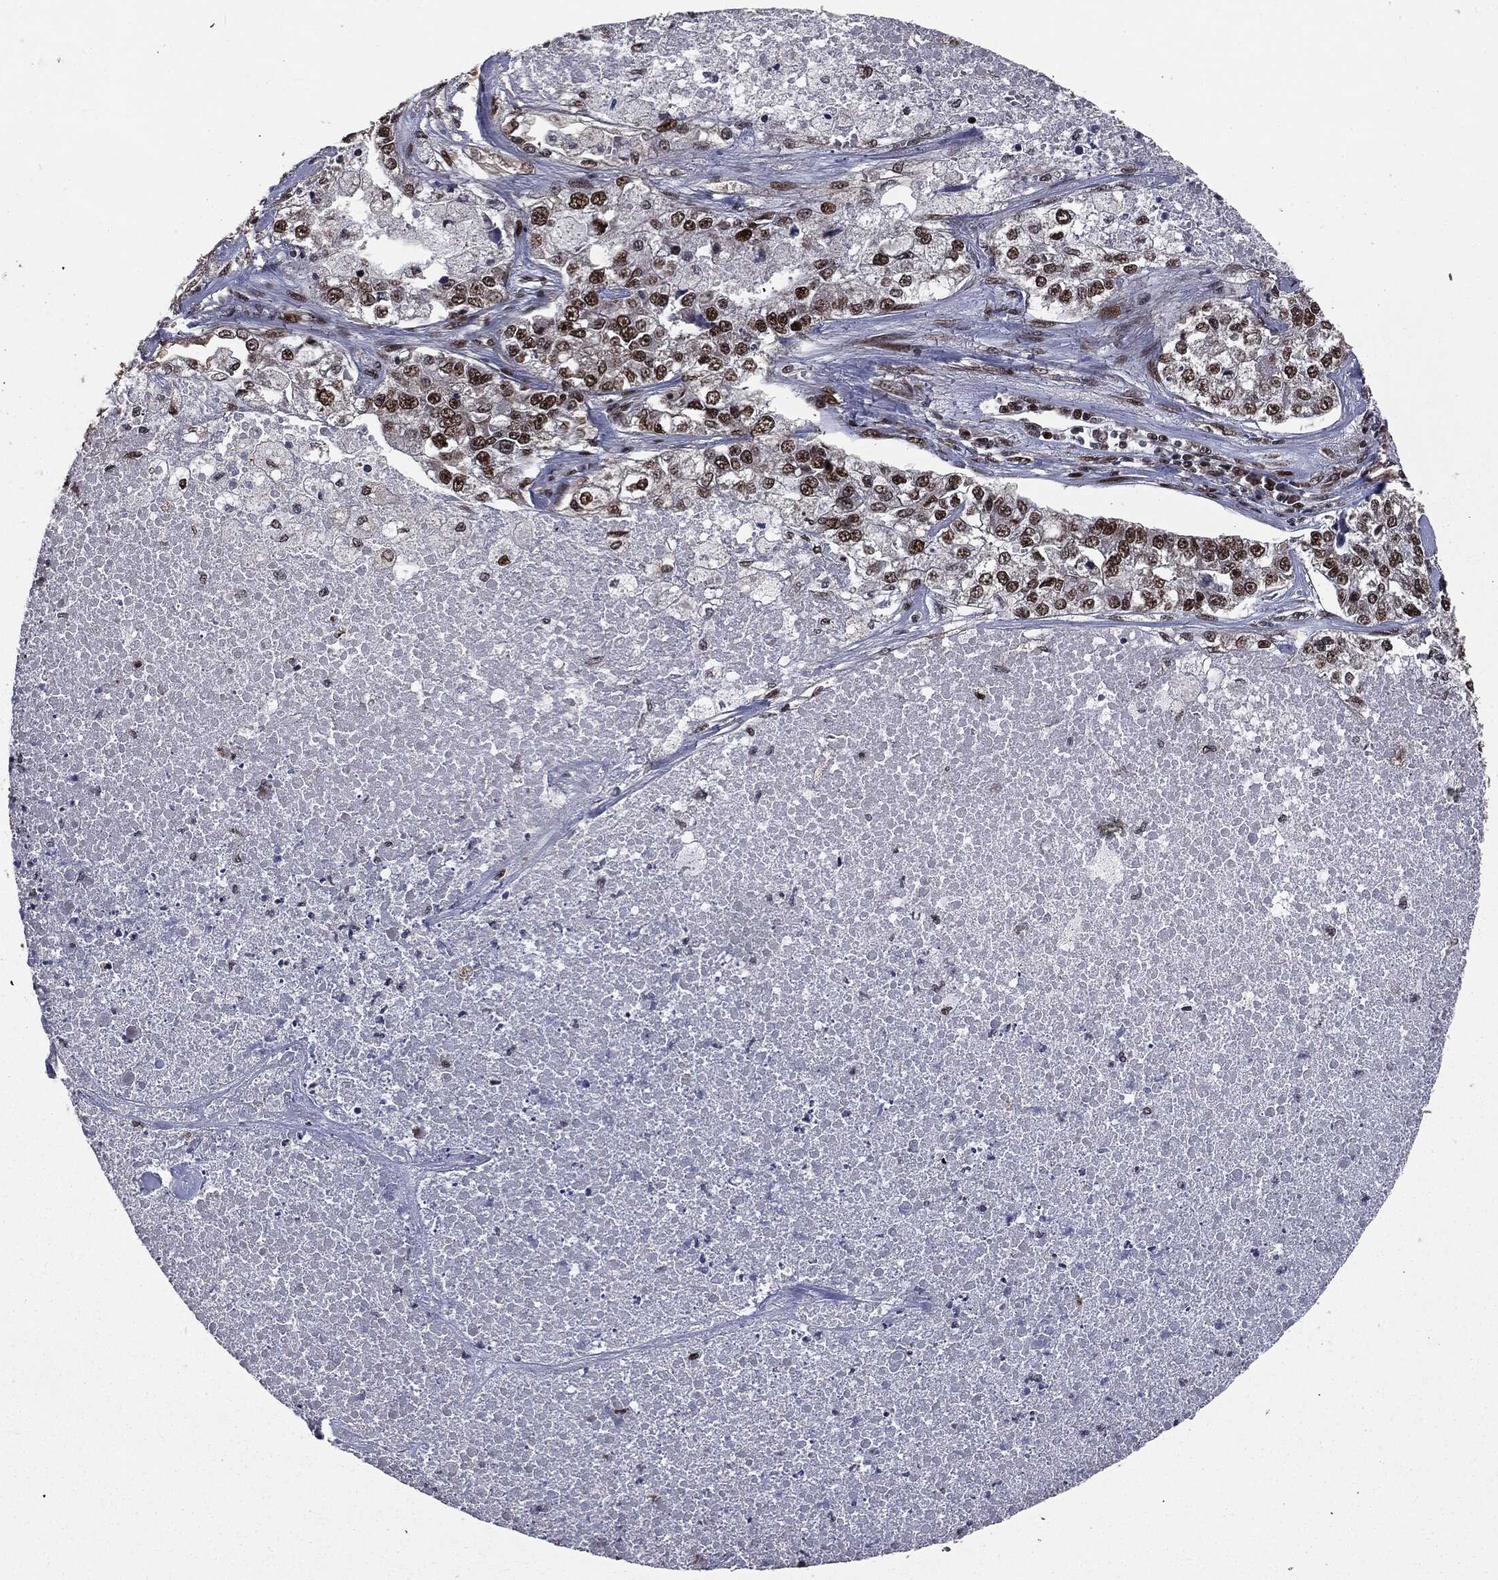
{"staining": {"intensity": "strong", "quantity": ">75%", "location": "nuclear"}, "tissue": "lung cancer", "cell_type": "Tumor cells", "image_type": "cancer", "snomed": [{"axis": "morphology", "description": "Adenocarcinoma, NOS"}, {"axis": "topography", "description": "Lung"}], "caption": "The image demonstrates a brown stain indicating the presence of a protein in the nuclear of tumor cells in lung adenocarcinoma.", "gene": "DVL2", "patient": {"sex": "male", "age": 49}}